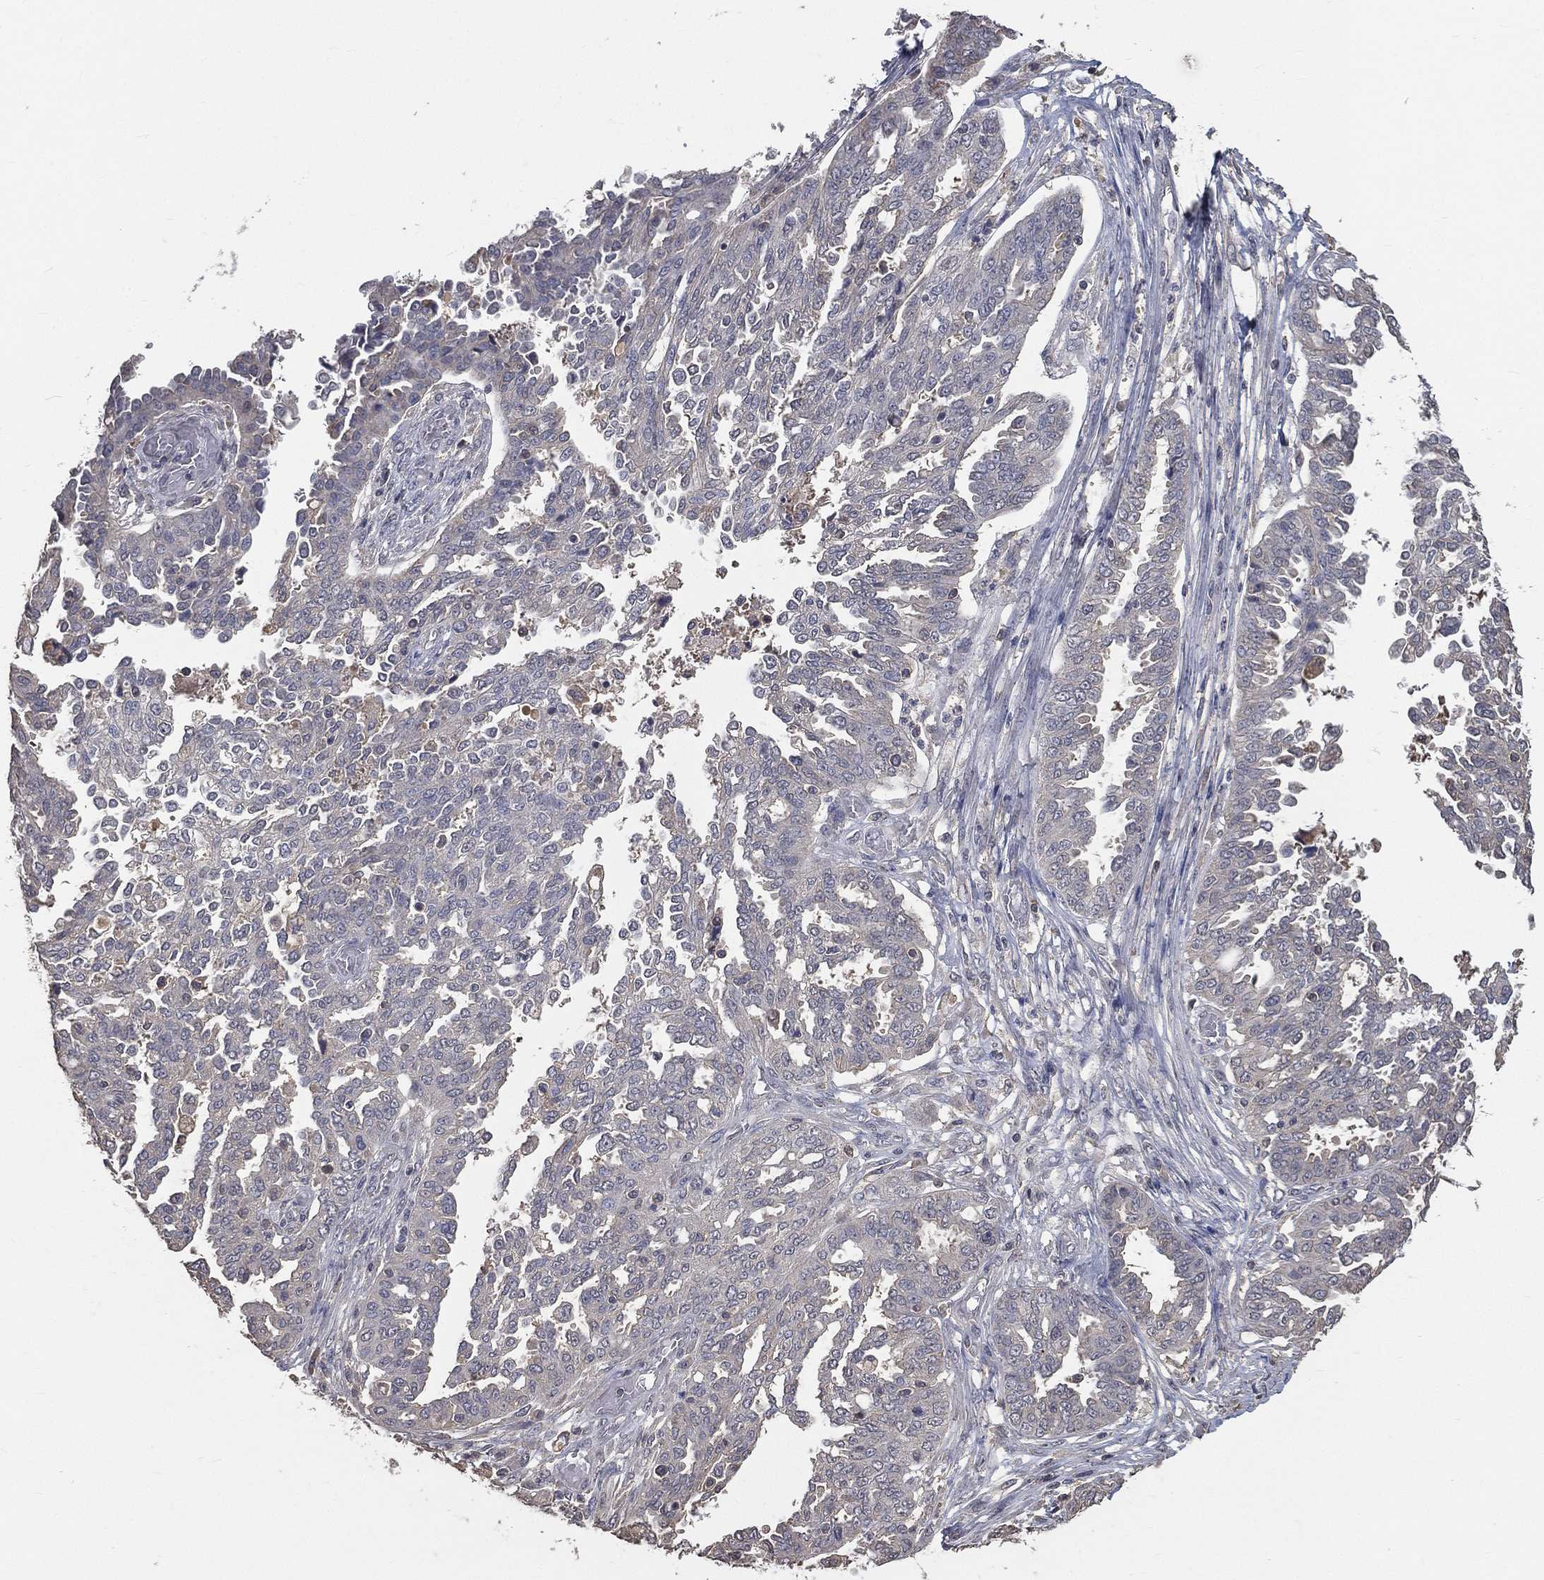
{"staining": {"intensity": "negative", "quantity": "none", "location": "none"}, "tissue": "ovarian cancer", "cell_type": "Tumor cells", "image_type": "cancer", "snomed": [{"axis": "morphology", "description": "Cystadenocarcinoma, serous, NOS"}, {"axis": "topography", "description": "Ovary"}], "caption": "High magnification brightfield microscopy of serous cystadenocarcinoma (ovarian) stained with DAB (3,3'-diaminobenzidine) (brown) and counterstained with hematoxylin (blue): tumor cells show no significant positivity.", "gene": "SNAP25", "patient": {"sex": "female", "age": 67}}